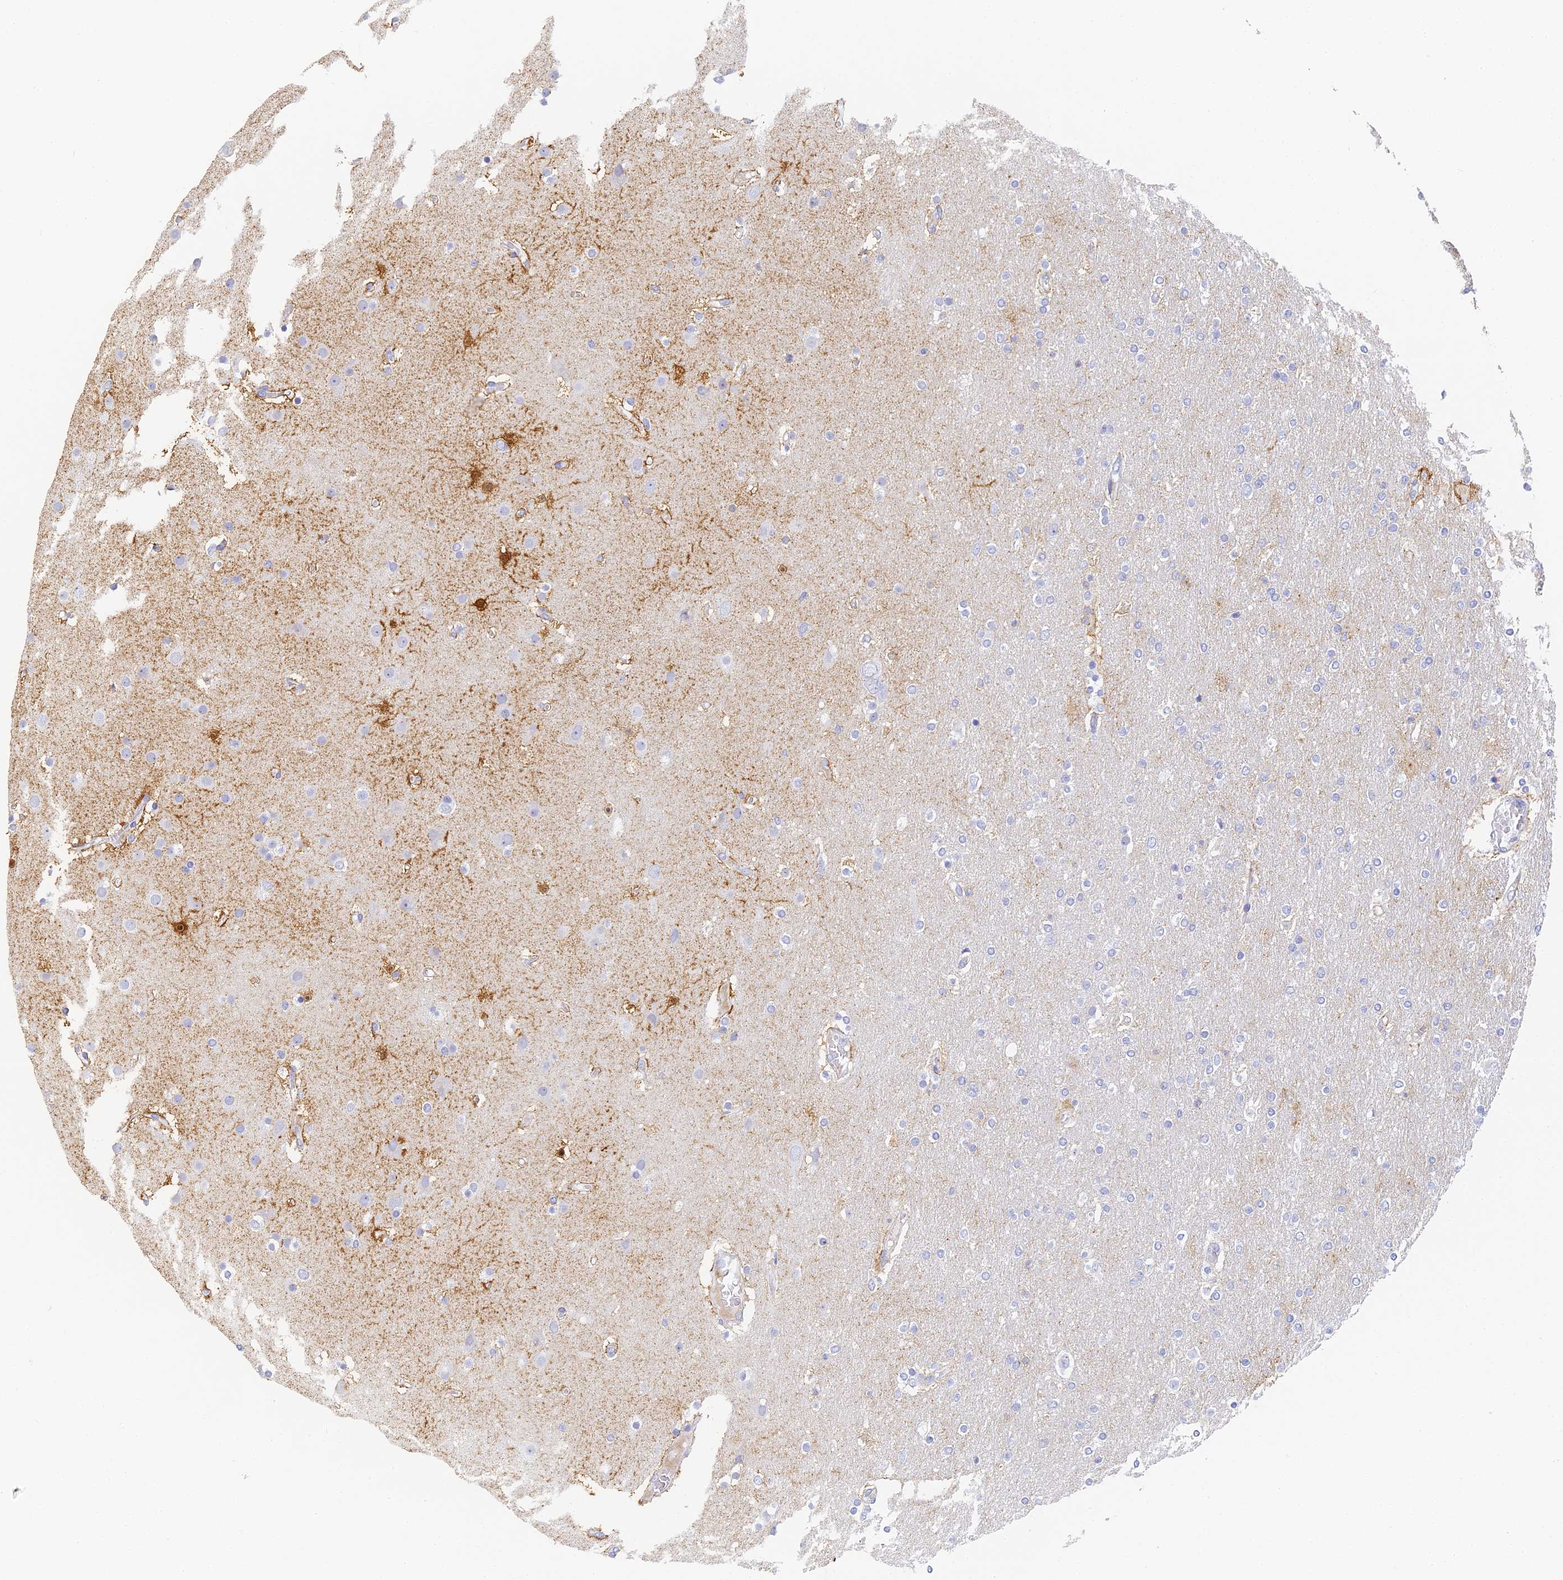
{"staining": {"intensity": "negative", "quantity": "none", "location": "none"}, "tissue": "glioma", "cell_type": "Tumor cells", "image_type": "cancer", "snomed": [{"axis": "morphology", "description": "Glioma, malignant, High grade"}, {"axis": "topography", "description": "Cerebral cortex"}], "caption": "The immunohistochemistry histopathology image has no significant staining in tumor cells of glioma tissue.", "gene": "GJA1", "patient": {"sex": "female", "age": 36}}